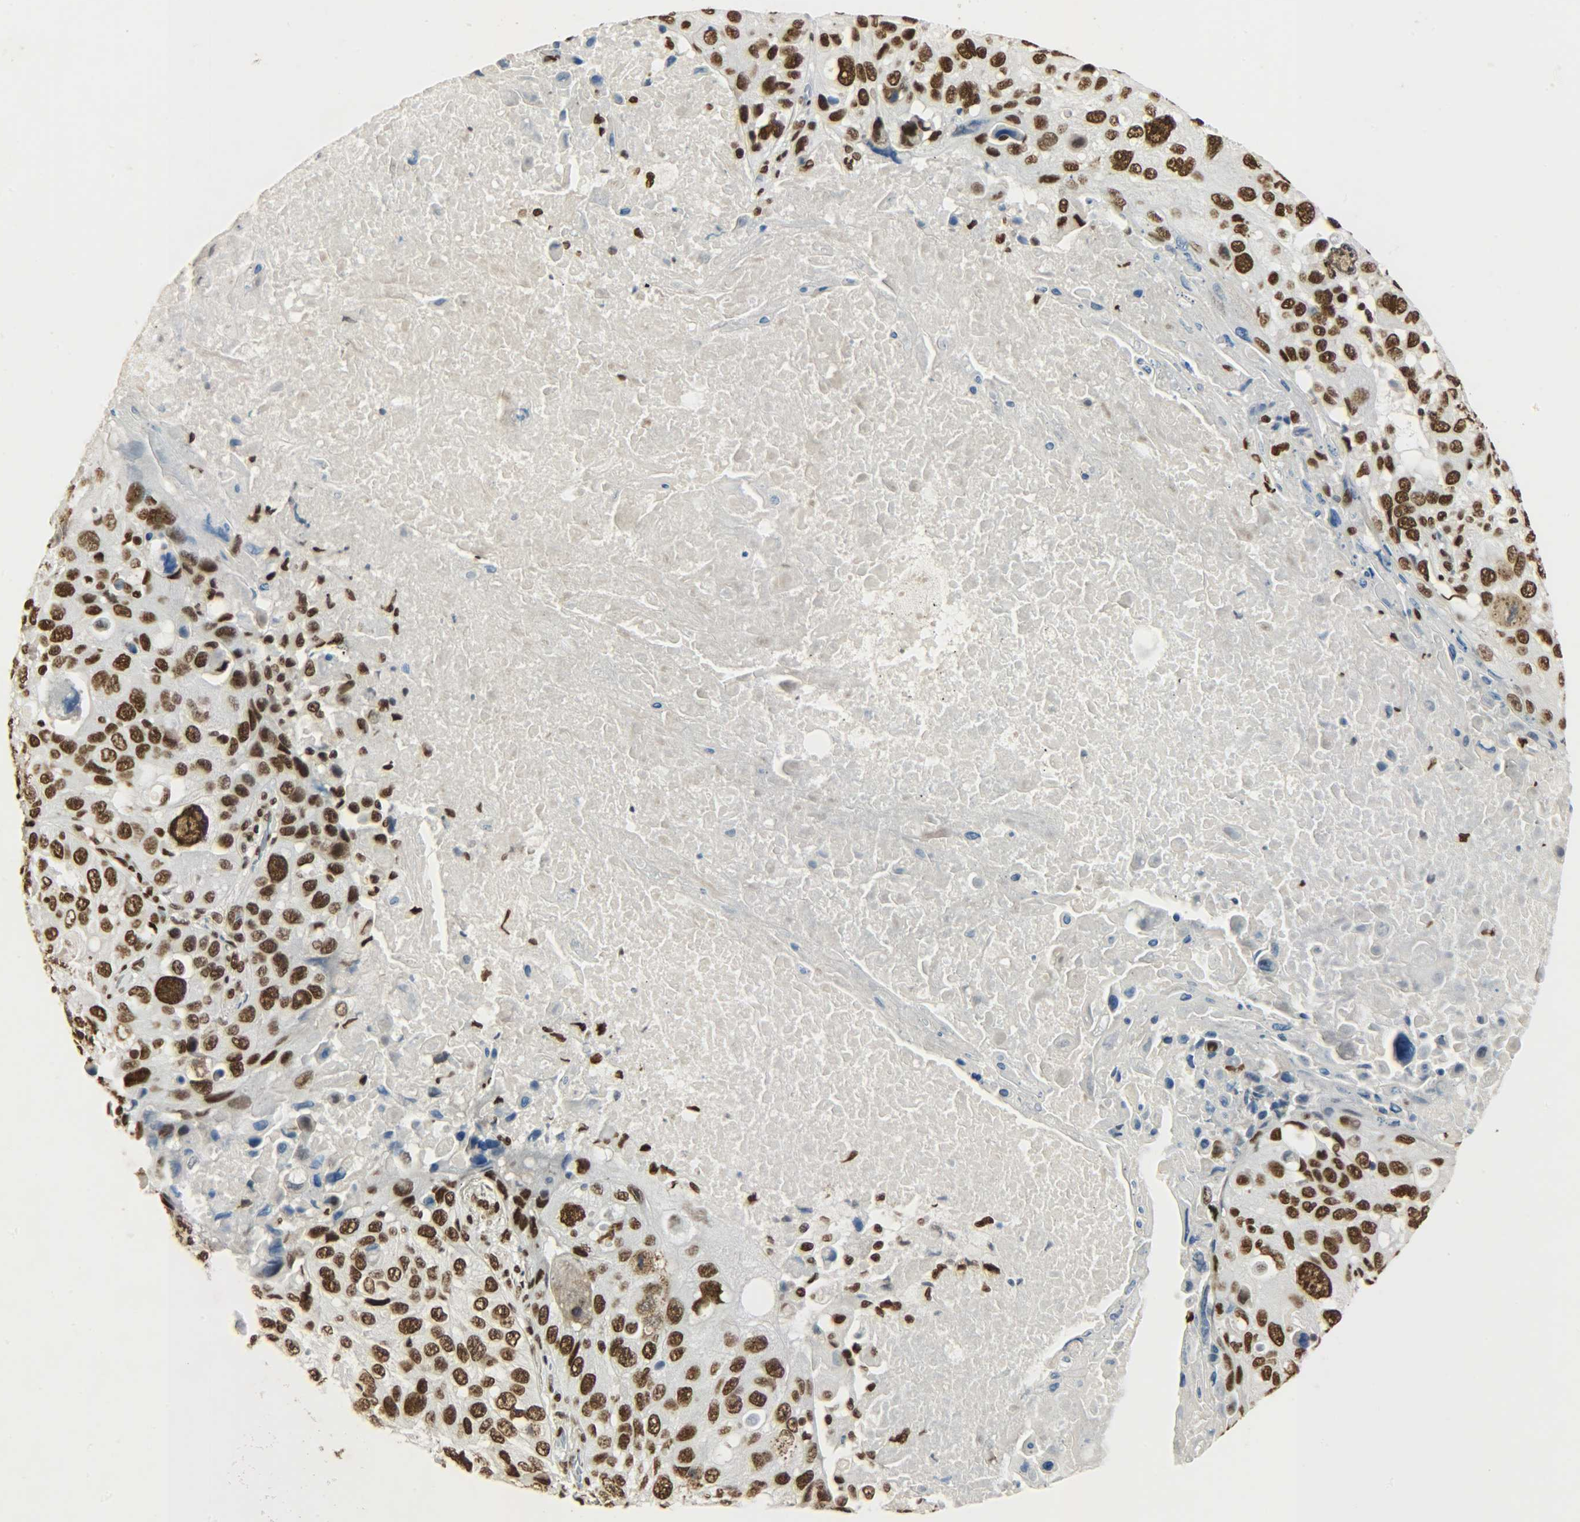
{"staining": {"intensity": "strong", "quantity": ">75%", "location": "nuclear"}, "tissue": "lung cancer", "cell_type": "Tumor cells", "image_type": "cancer", "snomed": [{"axis": "morphology", "description": "Squamous cell carcinoma, NOS"}, {"axis": "topography", "description": "Lung"}], "caption": "Squamous cell carcinoma (lung) tissue exhibits strong nuclear expression in approximately >75% of tumor cells (DAB IHC, brown staining for protein, blue staining for nuclei).", "gene": "KHDRBS1", "patient": {"sex": "male", "age": 57}}